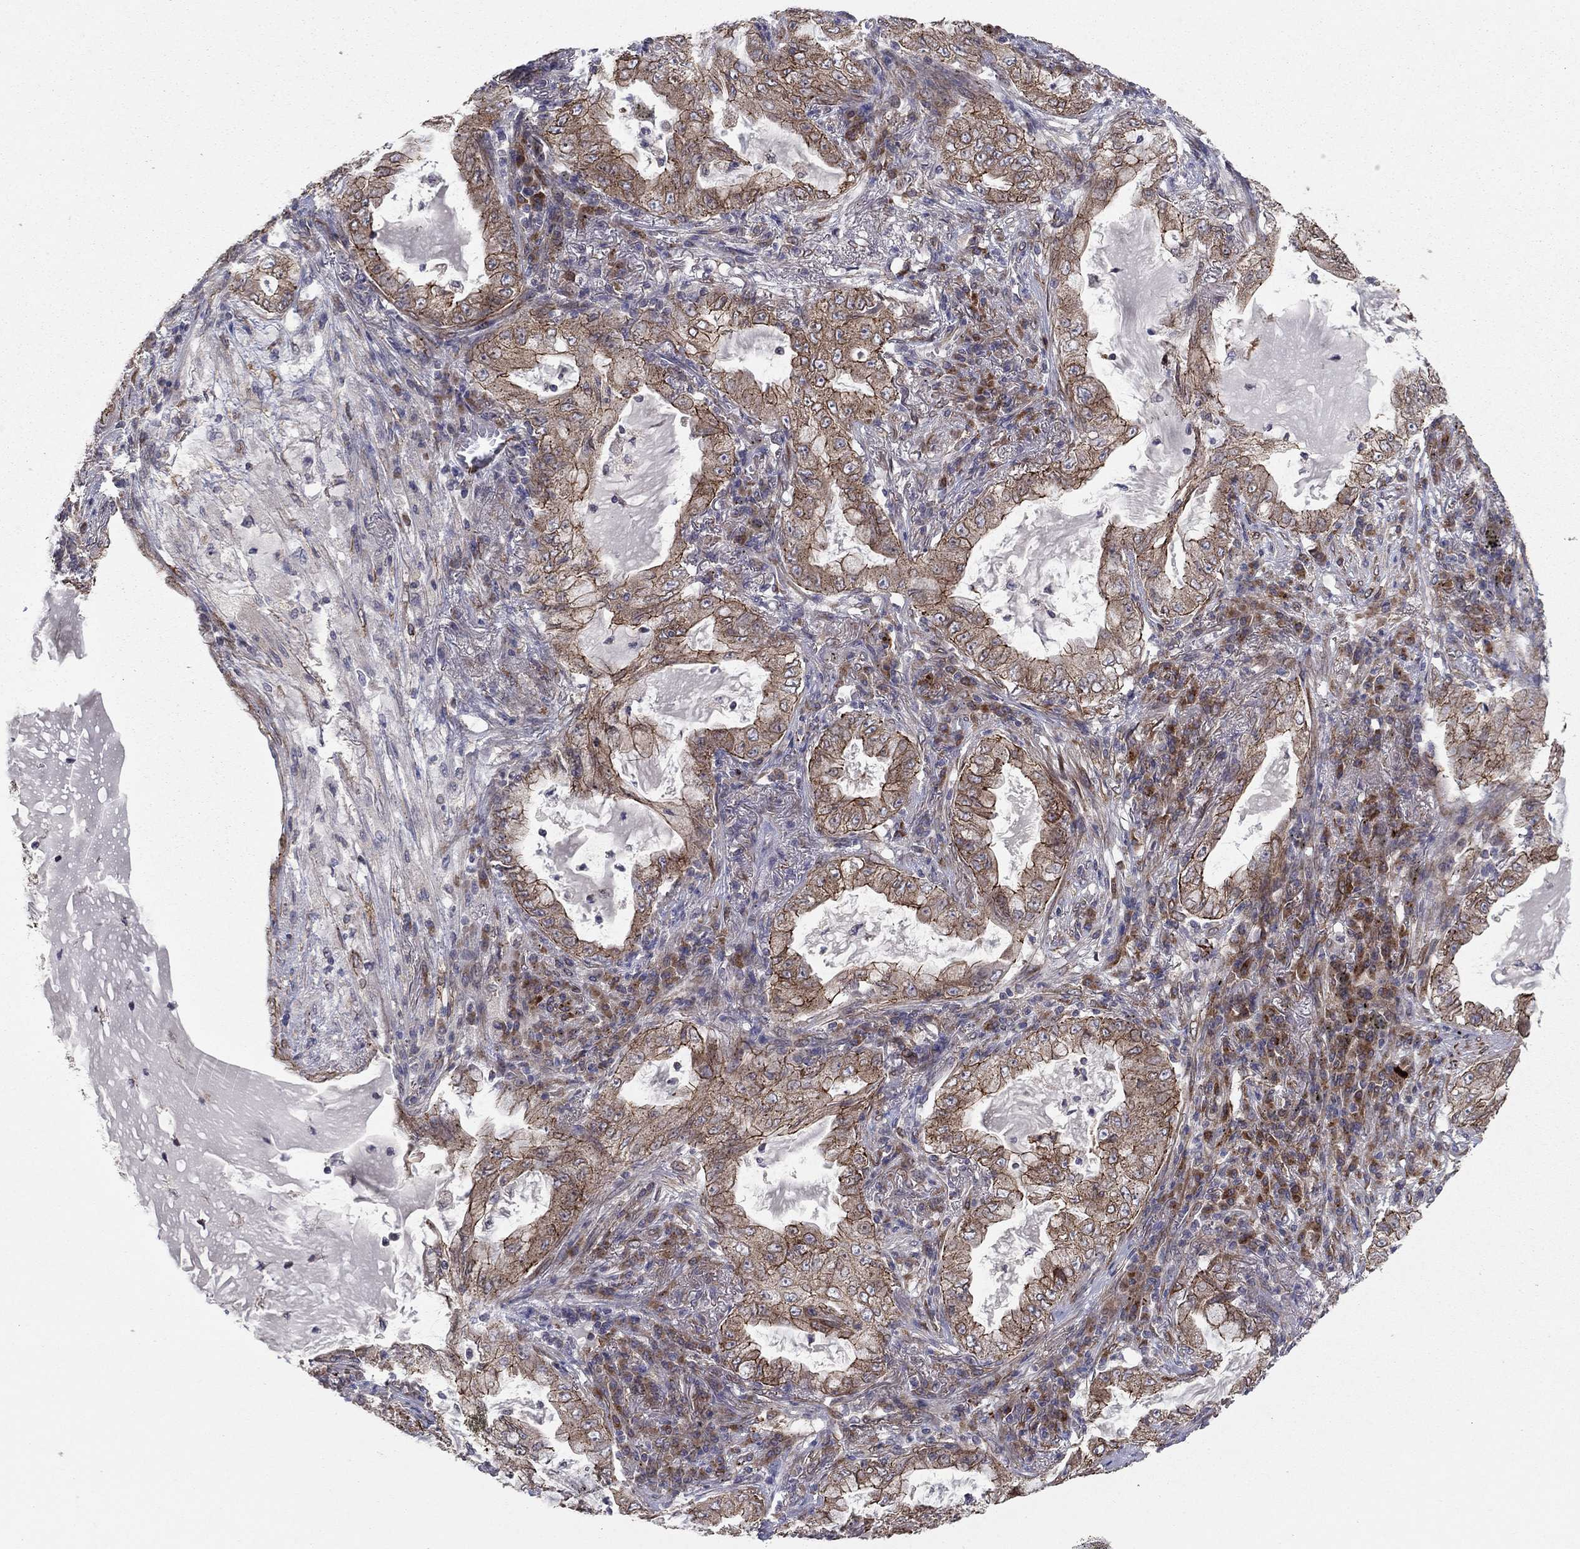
{"staining": {"intensity": "strong", "quantity": "25%-75%", "location": "cytoplasmic/membranous"}, "tissue": "lung cancer", "cell_type": "Tumor cells", "image_type": "cancer", "snomed": [{"axis": "morphology", "description": "Adenocarcinoma, NOS"}, {"axis": "topography", "description": "Lung"}], "caption": "Immunohistochemistry of human lung cancer (adenocarcinoma) shows high levels of strong cytoplasmic/membranous expression in approximately 25%-75% of tumor cells. The protein of interest is stained brown, and the nuclei are stained in blue (DAB IHC with brightfield microscopy, high magnification).", "gene": "YIF1A", "patient": {"sex": "female", "age": 73}}